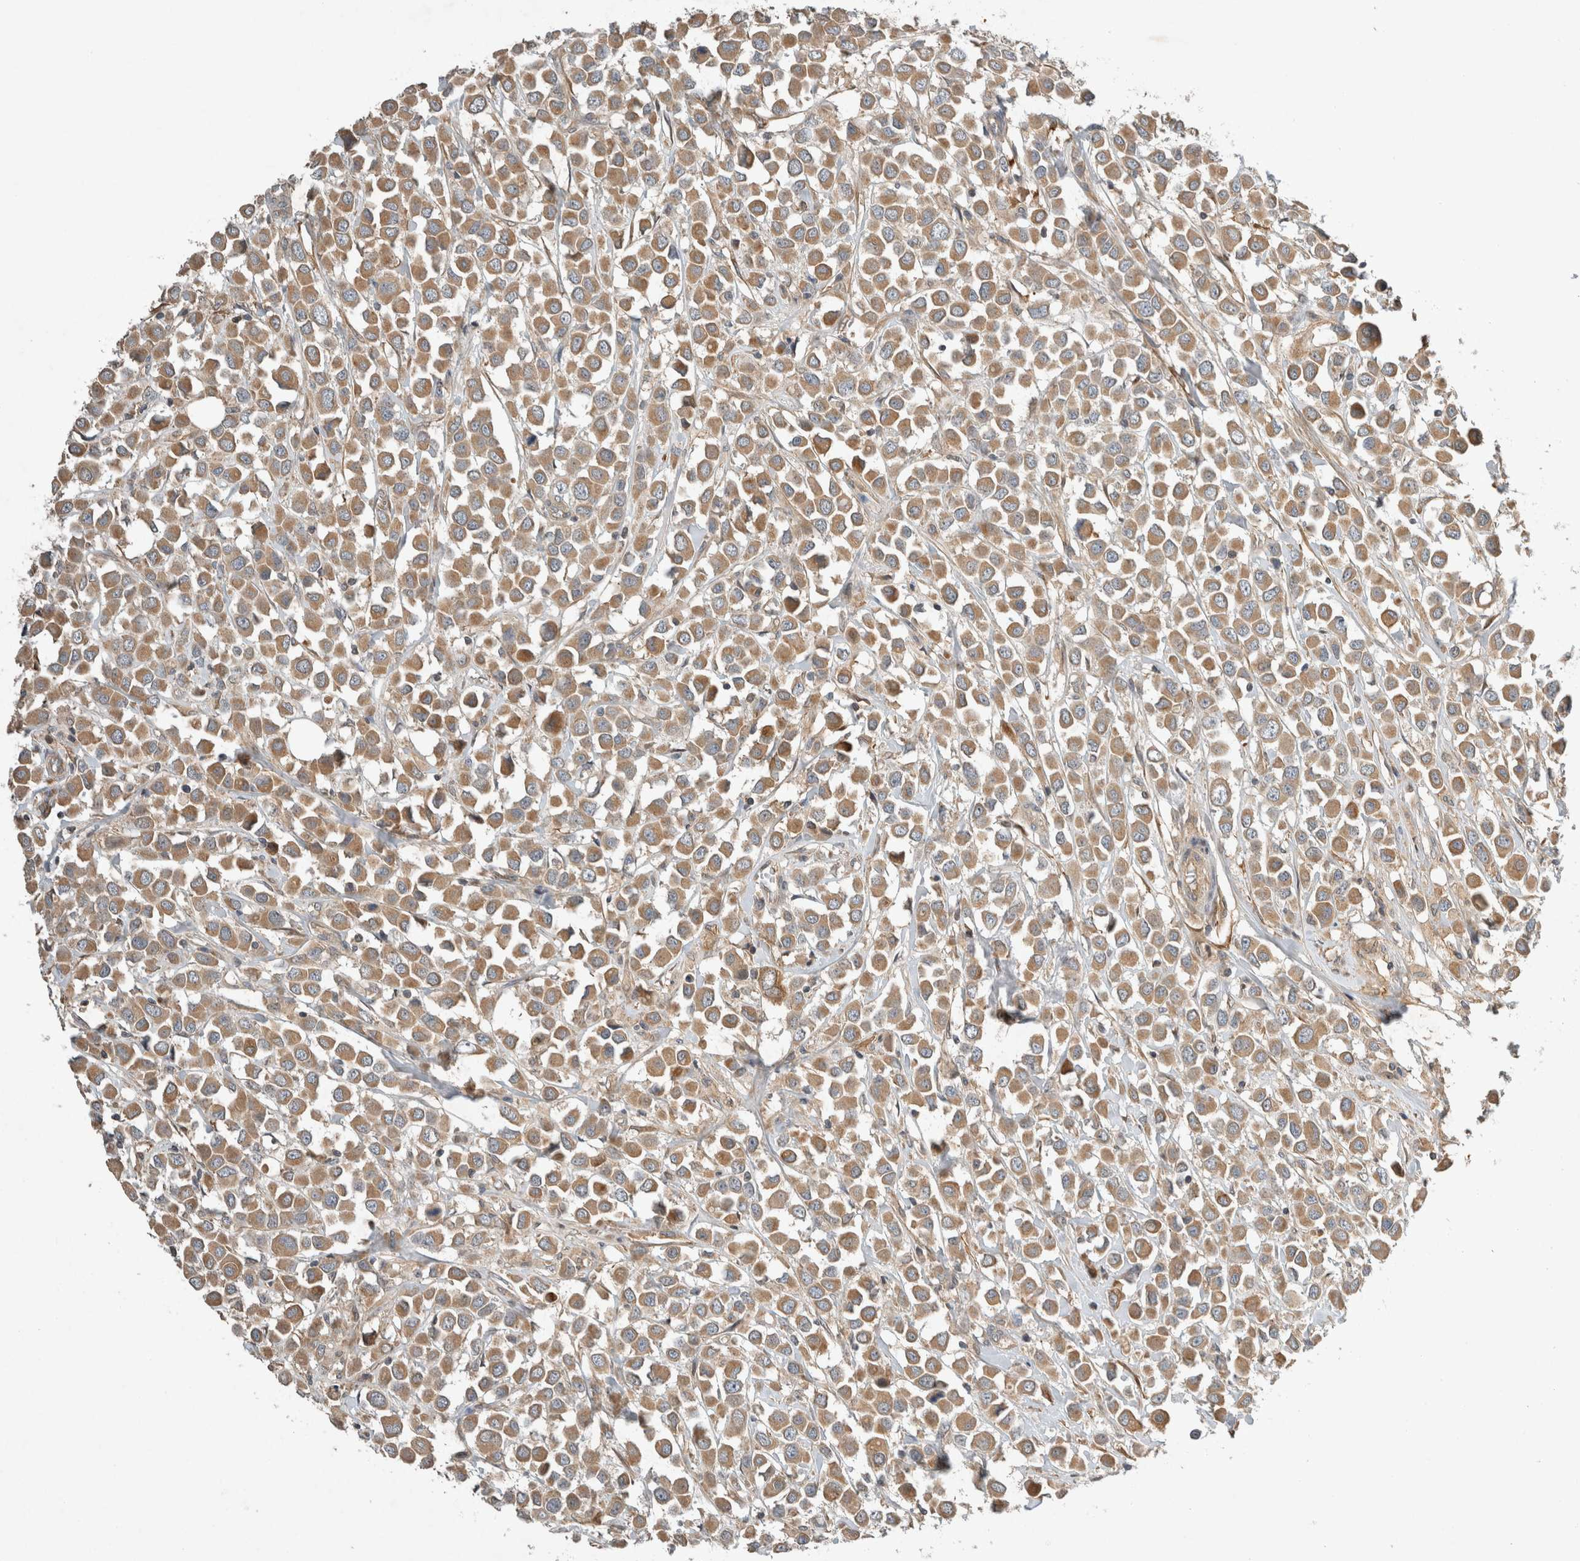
{"staining": {"intensity": "moderate", "quantity": ">75%", "location": "cytoplasmic/membranous"}, "tissue": "breast cancer", "cell_type": "Tumor cells", "image_type": "cancer", "snomed": [{"axis": "morphology", "description": "Duct carcinoma"}, {"axis": "topography", "description": "Breast"}], "caption": "A histopathology image showing moderate cytoplasmic/membranous expression in about >75% of tumor cells in breast cancer (infiltrating ductal carcinoma), as visualized by brown immunohistochemical staining.", "gene": "ARMC9", "patient": {"sex": "female", "age": 61}}